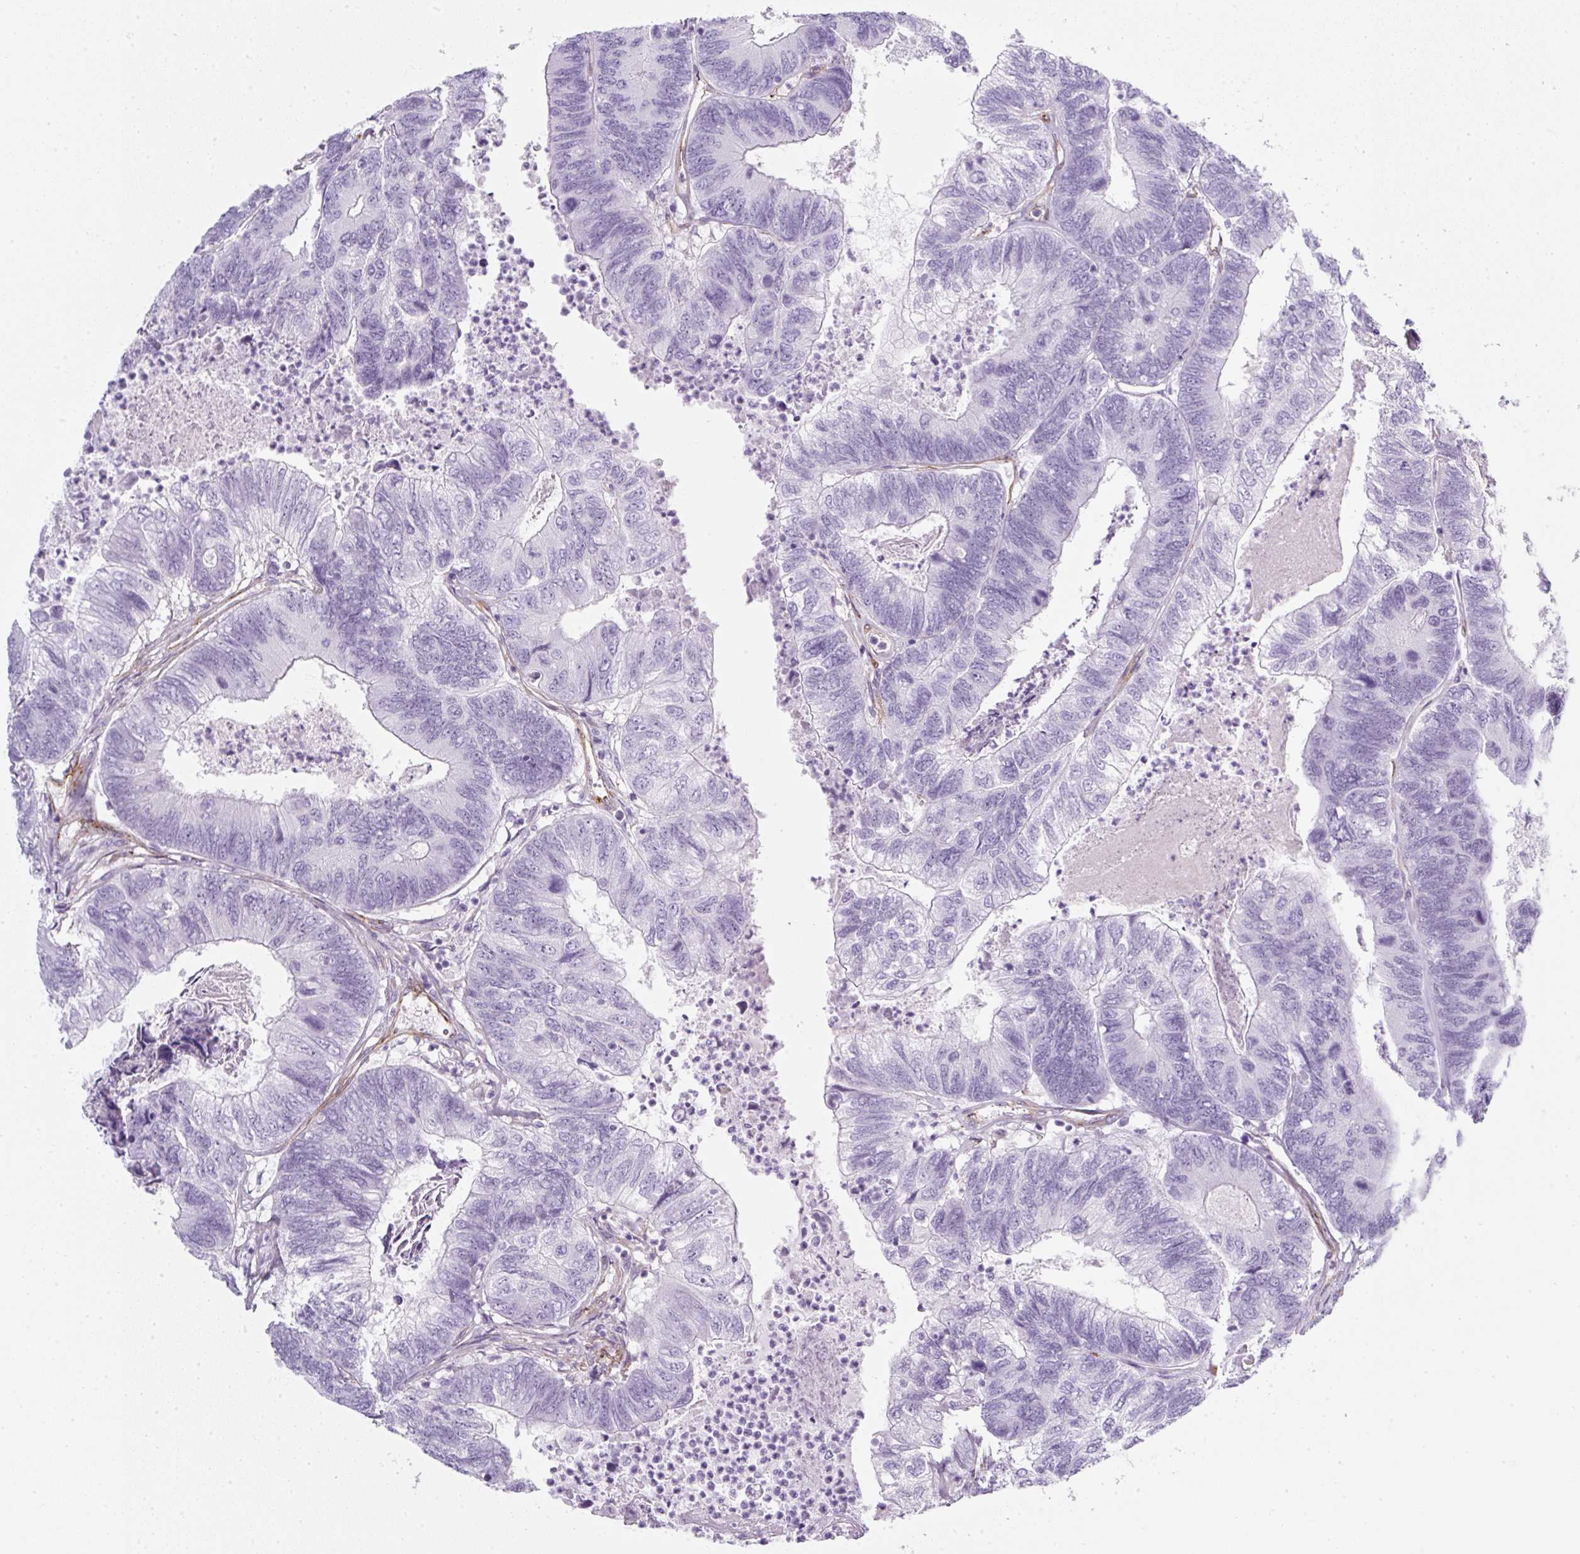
{"staining": {"intensity": "negative", "quantity": "none", "location": "none"}, "tissue": "colorectal cancer", "cell_type": "Tumor cells", "image_type": "cancer", "snomed": [{"axis": "morphology", "description": "Adenocarcinoma, NOS"}, {"axis": "topography", "description": "Colon"}], "caption": "A histopathology image of human colorectal adenocarcinoma is negative for staining in tumor cells.", "gene": "CAVIN3", "patient": {"sex": "female", "age": 67}}